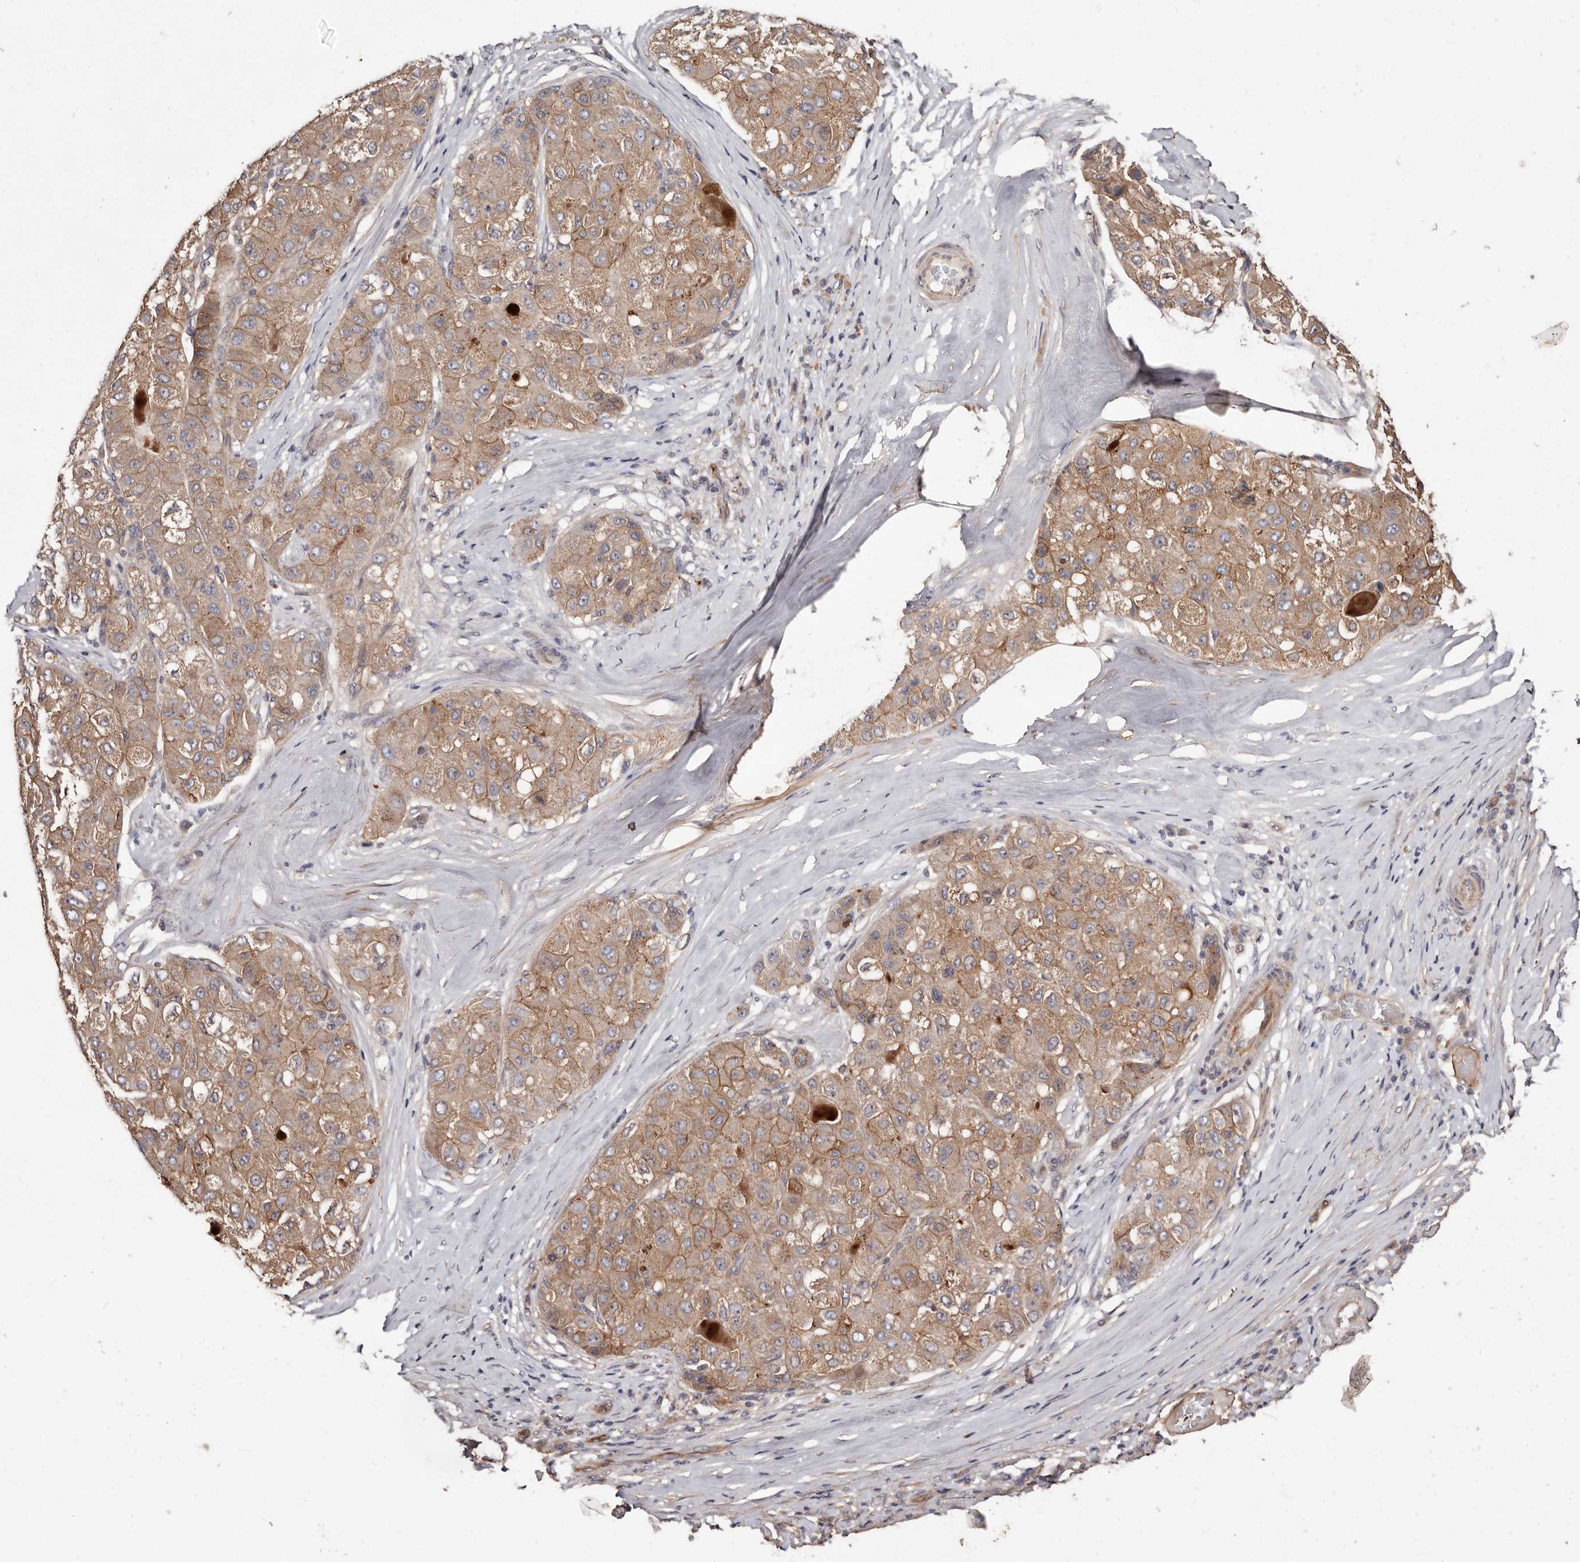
{"staining": {"intensity": "moderate", "quantity": ">75%", "location": "cytoplasmic/membranous"}, "tissue": "liver cancer", "cell_type": "Tumor cells", "image_type": "cancer", "snomed": [{"axis": "morphology", "description": "Carcinoma, Hepatocellular, NOS"}, {"axis": "topography", "description": "Liver"}], "caption": "Brown immunohistochemical staining in human liver hepatocellular carcinoma reveals moderate cytoplasmic/membranous expression in approximately >75% of tumor cells. Immunohistochemistry stains the protein of interest in brown and the nuclei are stained blue.", "gene": "CCL14", "patient": {"sex": "male", "age": 80}}